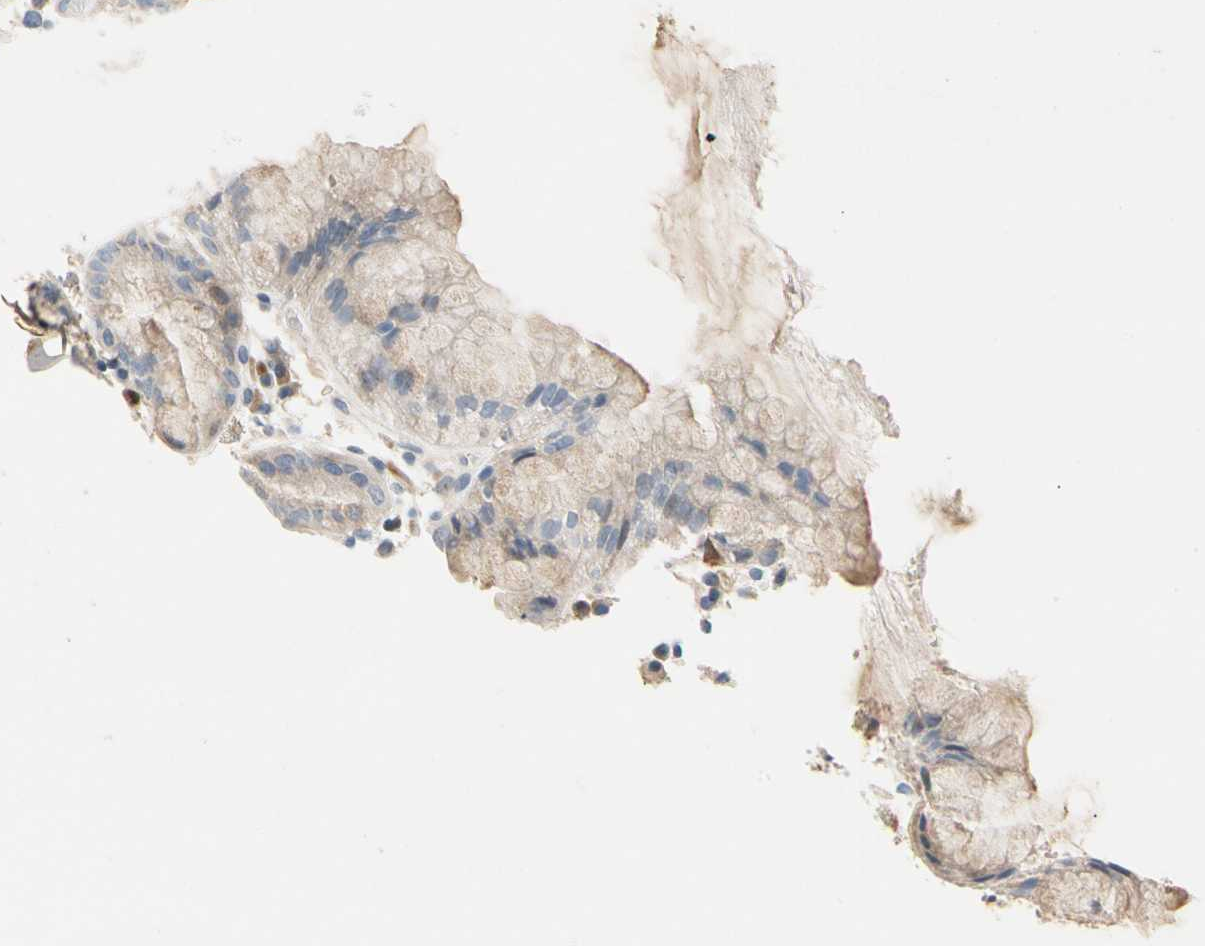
{"staining": {"intensity": "weak", "quantity": "<25%", "location": "cytoplasmic/membranous"}, "tissue": "stomach", "cell_type": "Glandular cells", "image_type": "normal", "snomed": [{"axis": "morphology", "description": "Normal tissue, NOS"}, {"axis": "topography", "description": "Stomach"}, {"axis": "topography", "description": "Stomach, lower"}], "caption": "Stomach was stained to show a protein in brown. There is no significant staining in glandular cells. (IHC, brightfield microscopy, high magnification).", "gene": "TRAF5", "patient": {"sex": "female", "age": 75}}